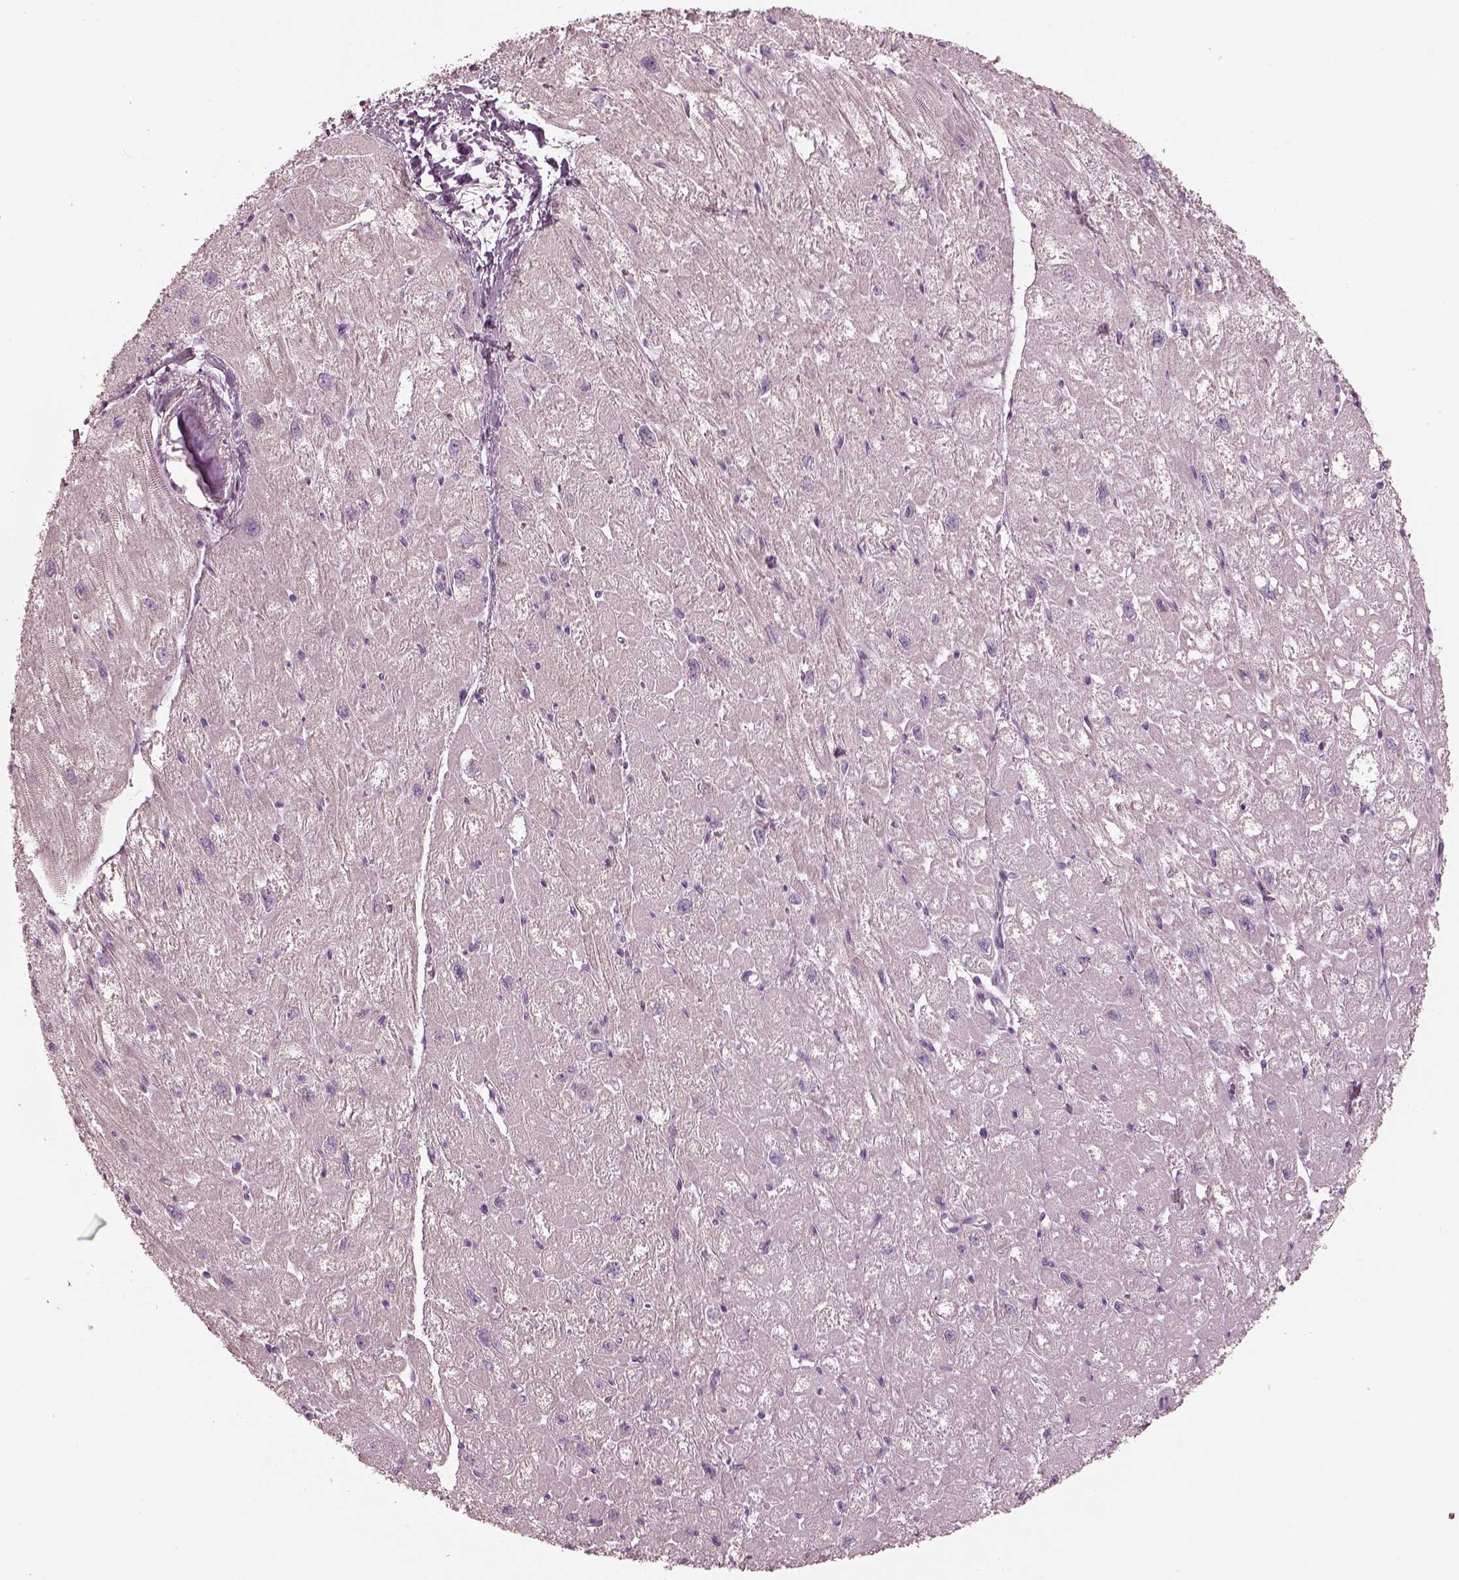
{"staining": {"intensity": "negative", "quantity": "none", "location": "none"}, "tissue": "heart muscle", "cell_type": "Cardiomyocytes", "image_type": "normal", "snomed": [{"axis": "morphology", "description": "Normal tissue, NOS"}, {"axis": "topography", "description": "Heart"}], "caption": "Immunohistochemistry (IHC) image of unremarkable heart muscle: human heart muscle stained with DAB shows no significant protein staining in cardiomyocytes. (DAB (3,3'-diaminobenzidine) immunohistochemistry (IHC), high magnification).", "gene": "RSPH9", "patient": {"sex": "male", "age": 61}}